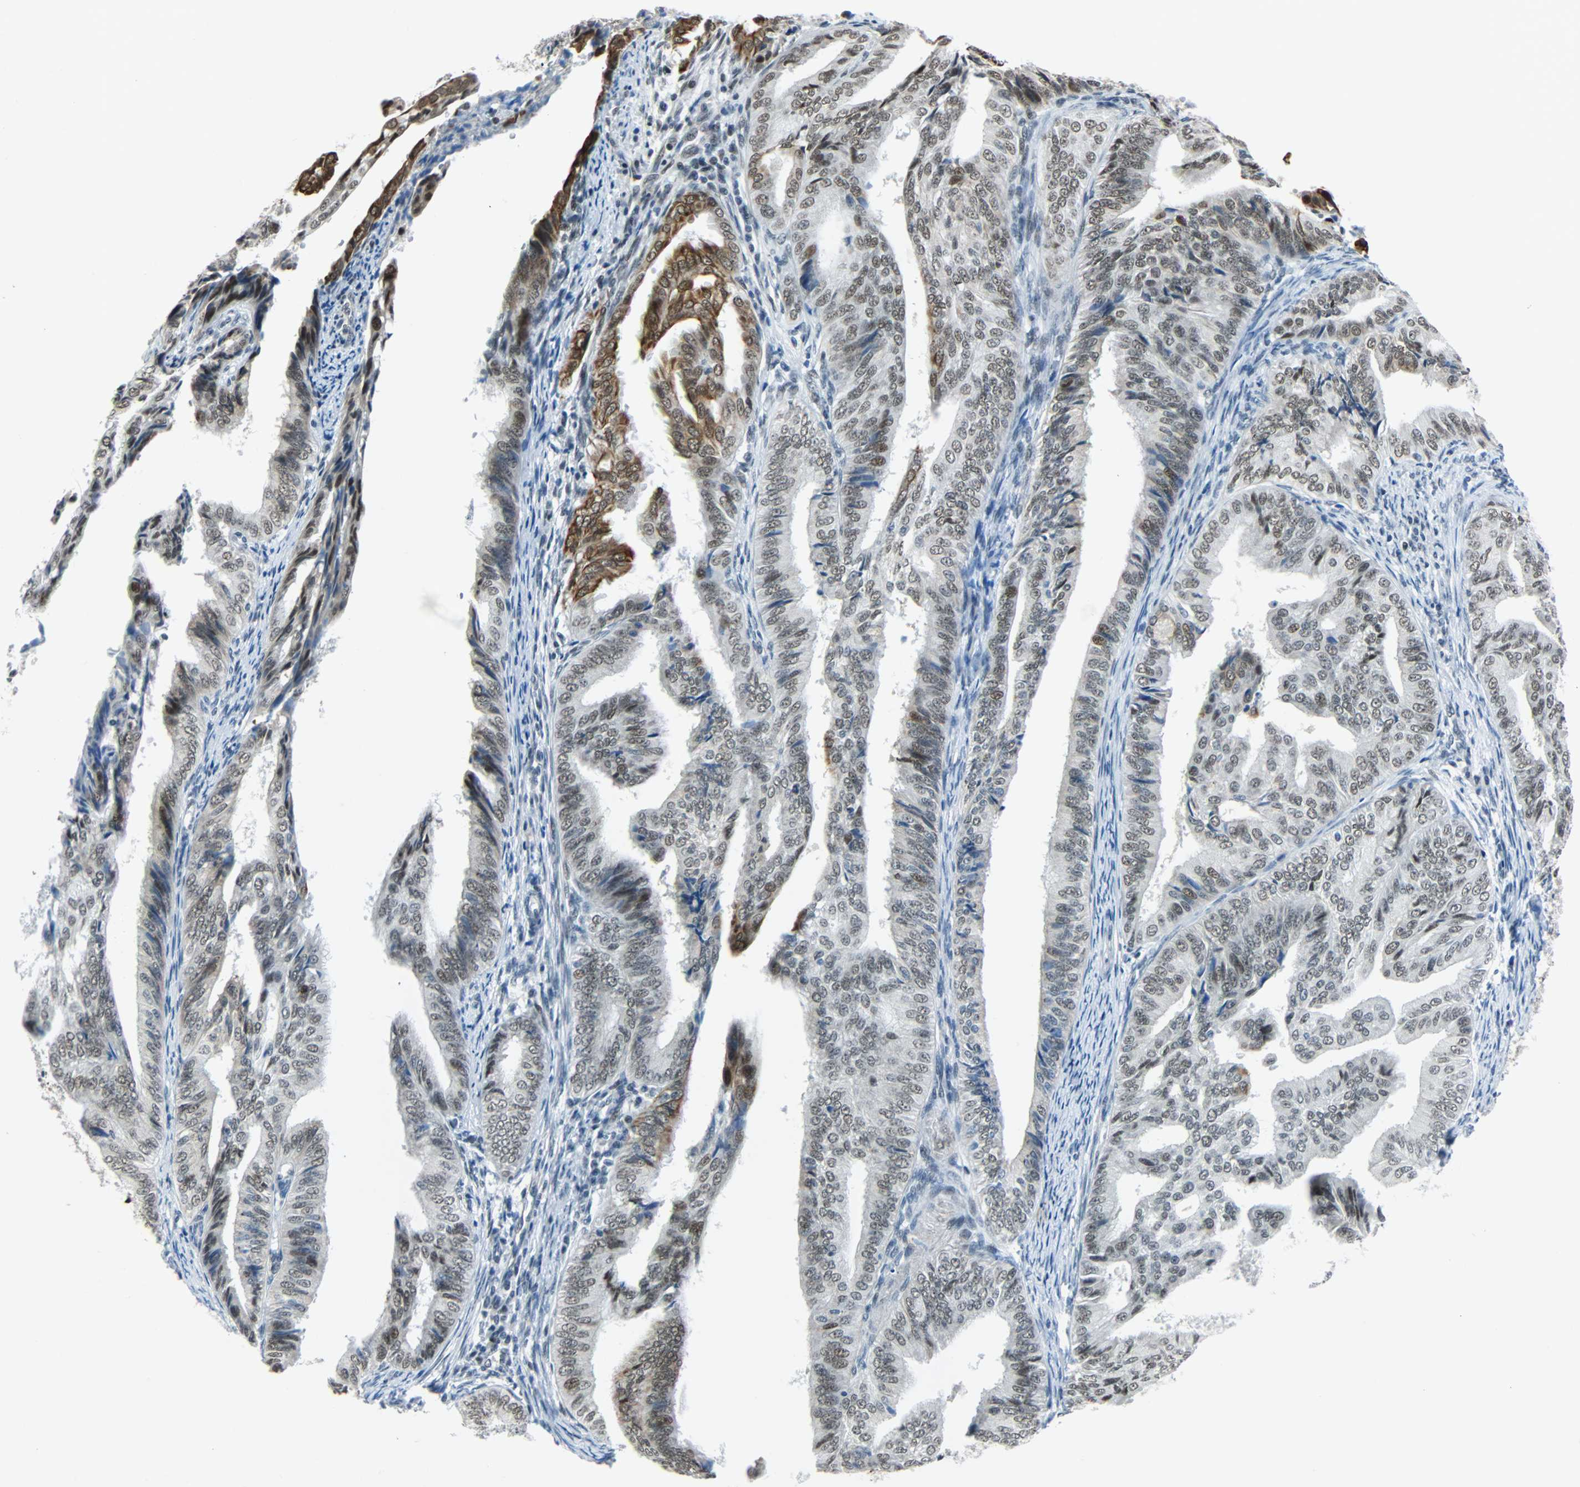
{"staining": {"intensity": "strong", "quantity": "<25%", "location": "cytoplasmic/membranous,nuclear"}, "tissue": "endometrial cancer", "cell_type": "Tumor cells", "image_type": "cancer", "snomed": [{"axis": "morphology", "description": "Adenocarcinoma, NOS"}, {"axis": "topography", "description": "Endometrium"}], "caption": "Tumor cells demonstrate medium levels of strong cytoplasmic/membranous and nuclear expression in approximately <25% of cells in endometrial cancer. Ihc stains the protein of interest in brown and the nuclei are stained blue.", "gene": "NELFE", "patient": {"sex": "female", "age": 58}}